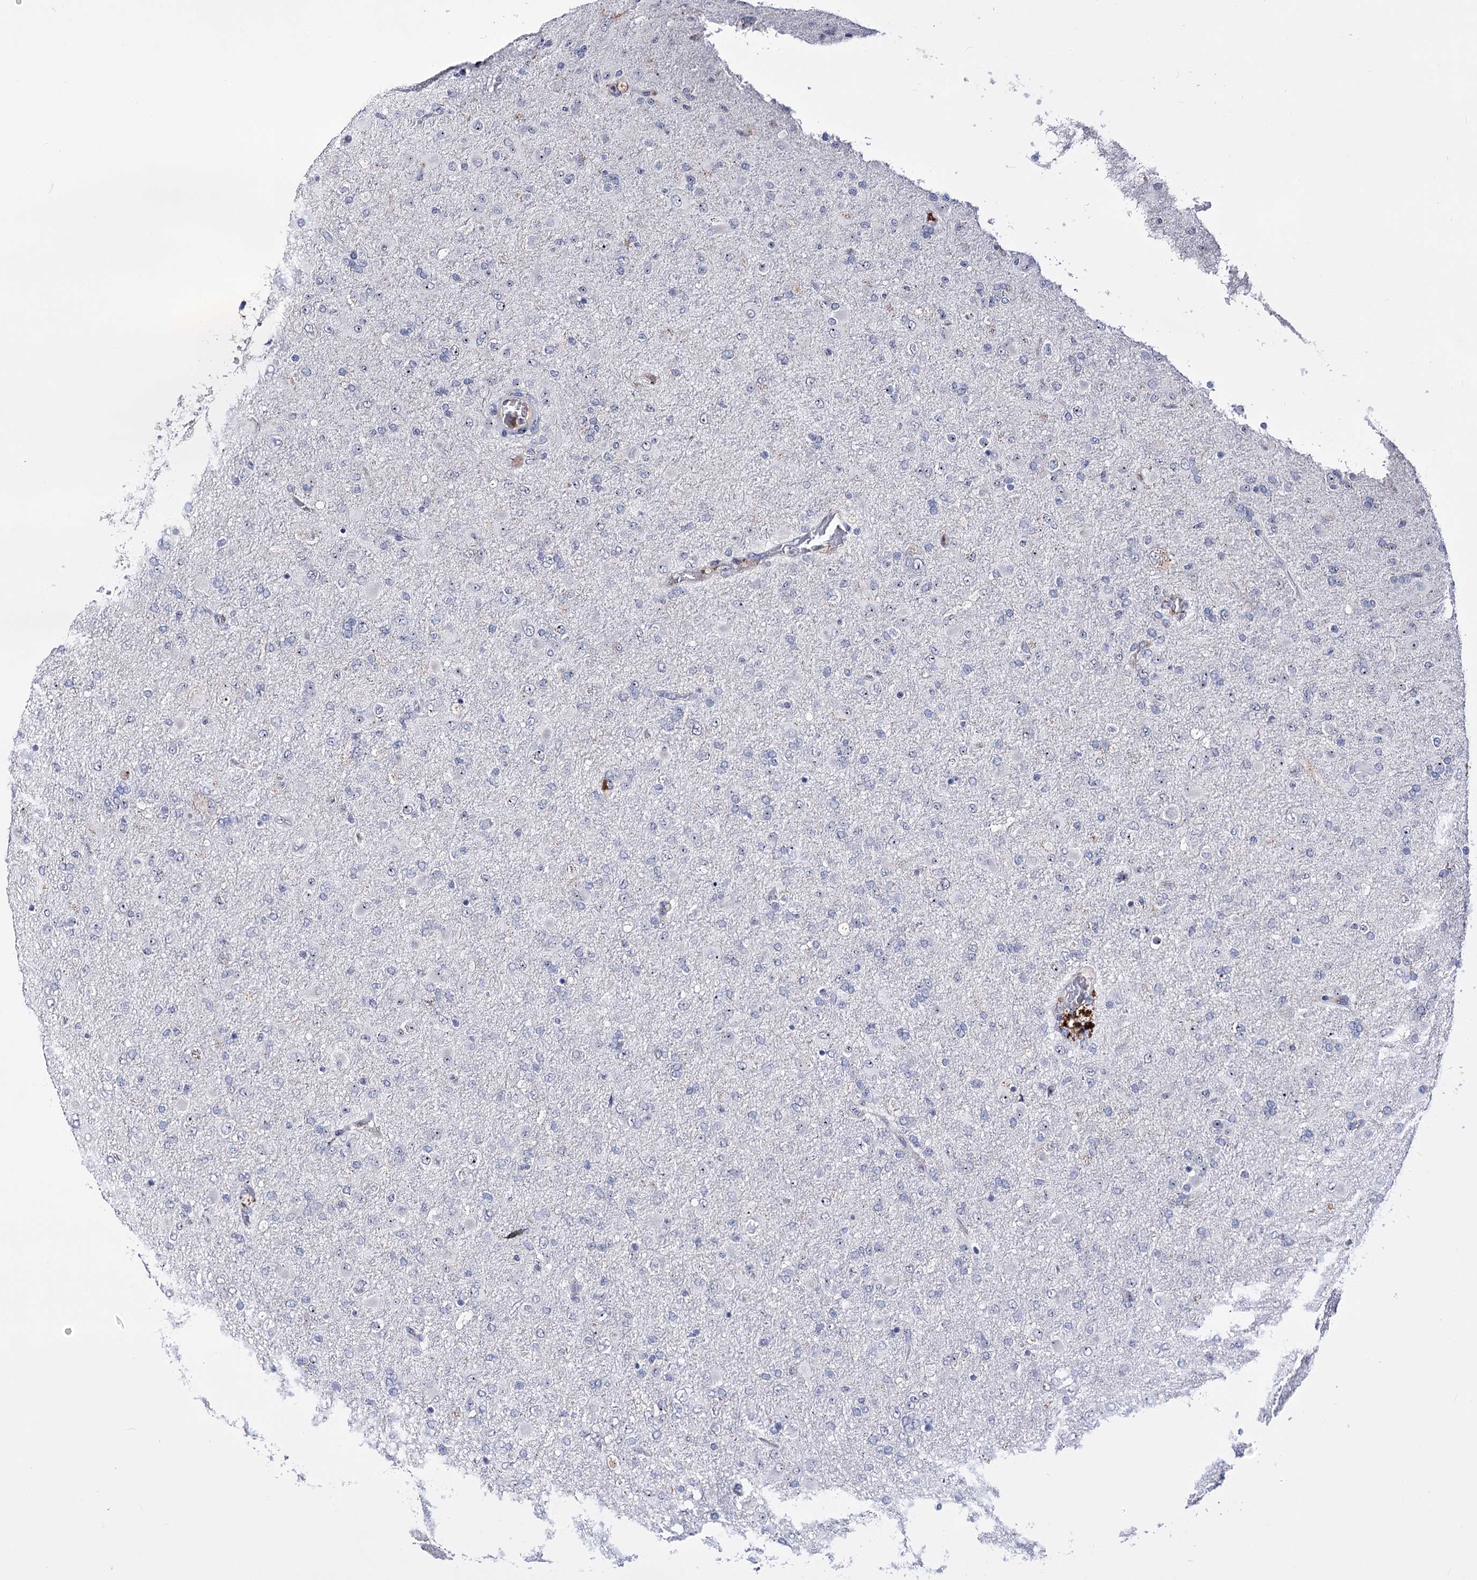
{"staining": {"intensity": "weak", "quantity": "25%-75%", "location": "nuclear"}, "tissue": "glioma", "cell_type": "Tumor cells", "image_type": "cancer", "snomed": [{"axis": "morphology", "description": "Glioma, malignant, Low grade"}, {"axis": "topography", "description": "Brain"}], "caption": "Immunohistochemistry histopathology image of malignant glioma (low-grade) stained for a protein (brown), which demonstrates low levels of weak nuclear expression in about 25%-75% of tumor cells.", "gene": "PCGF5", "patient": {"sex": "male", "age": 65}}